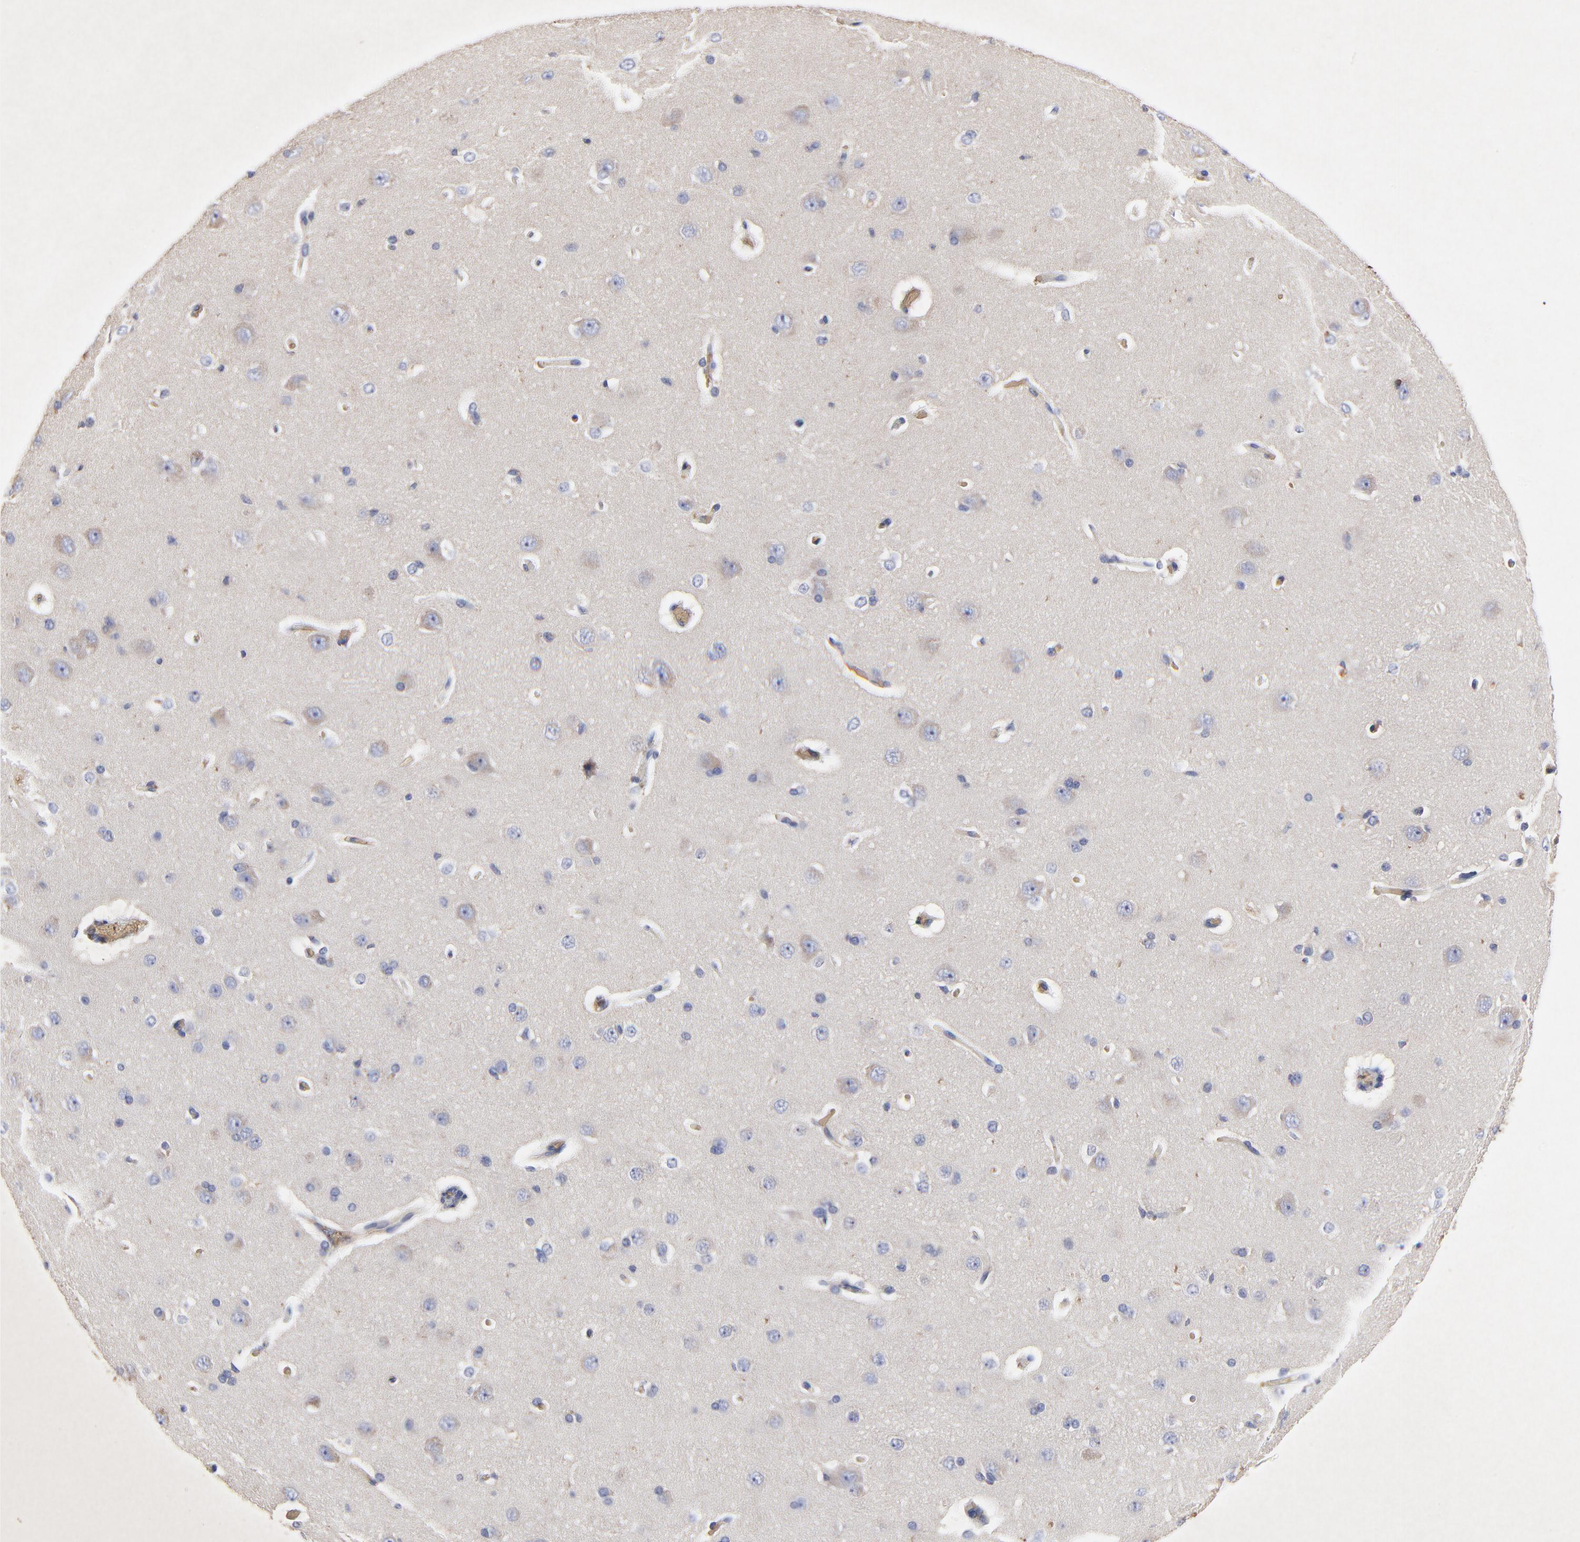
{"staining": {"intensity": "weak", "quantity": ">75%", "location": "cytoplasmic/membranous"}, "tissue": "cerebral cortex", "cell_type": "Endothelial cells", "image_type": "normal", "snomed": [{"axis": "morphology", "description": "Normal tissue, NOS"}, {"axis": "topography", "description": "Cerebral cortex"}], "caption": "A high-resolution image shows immunohistochemistry staining of benign cerebral cortex, which demonstrates weak cytoplasmic/membranous staining in approximately >75% of endothelial cells.", "gene": "PAG1", "patient": {"sex": "female", "age": 45}}